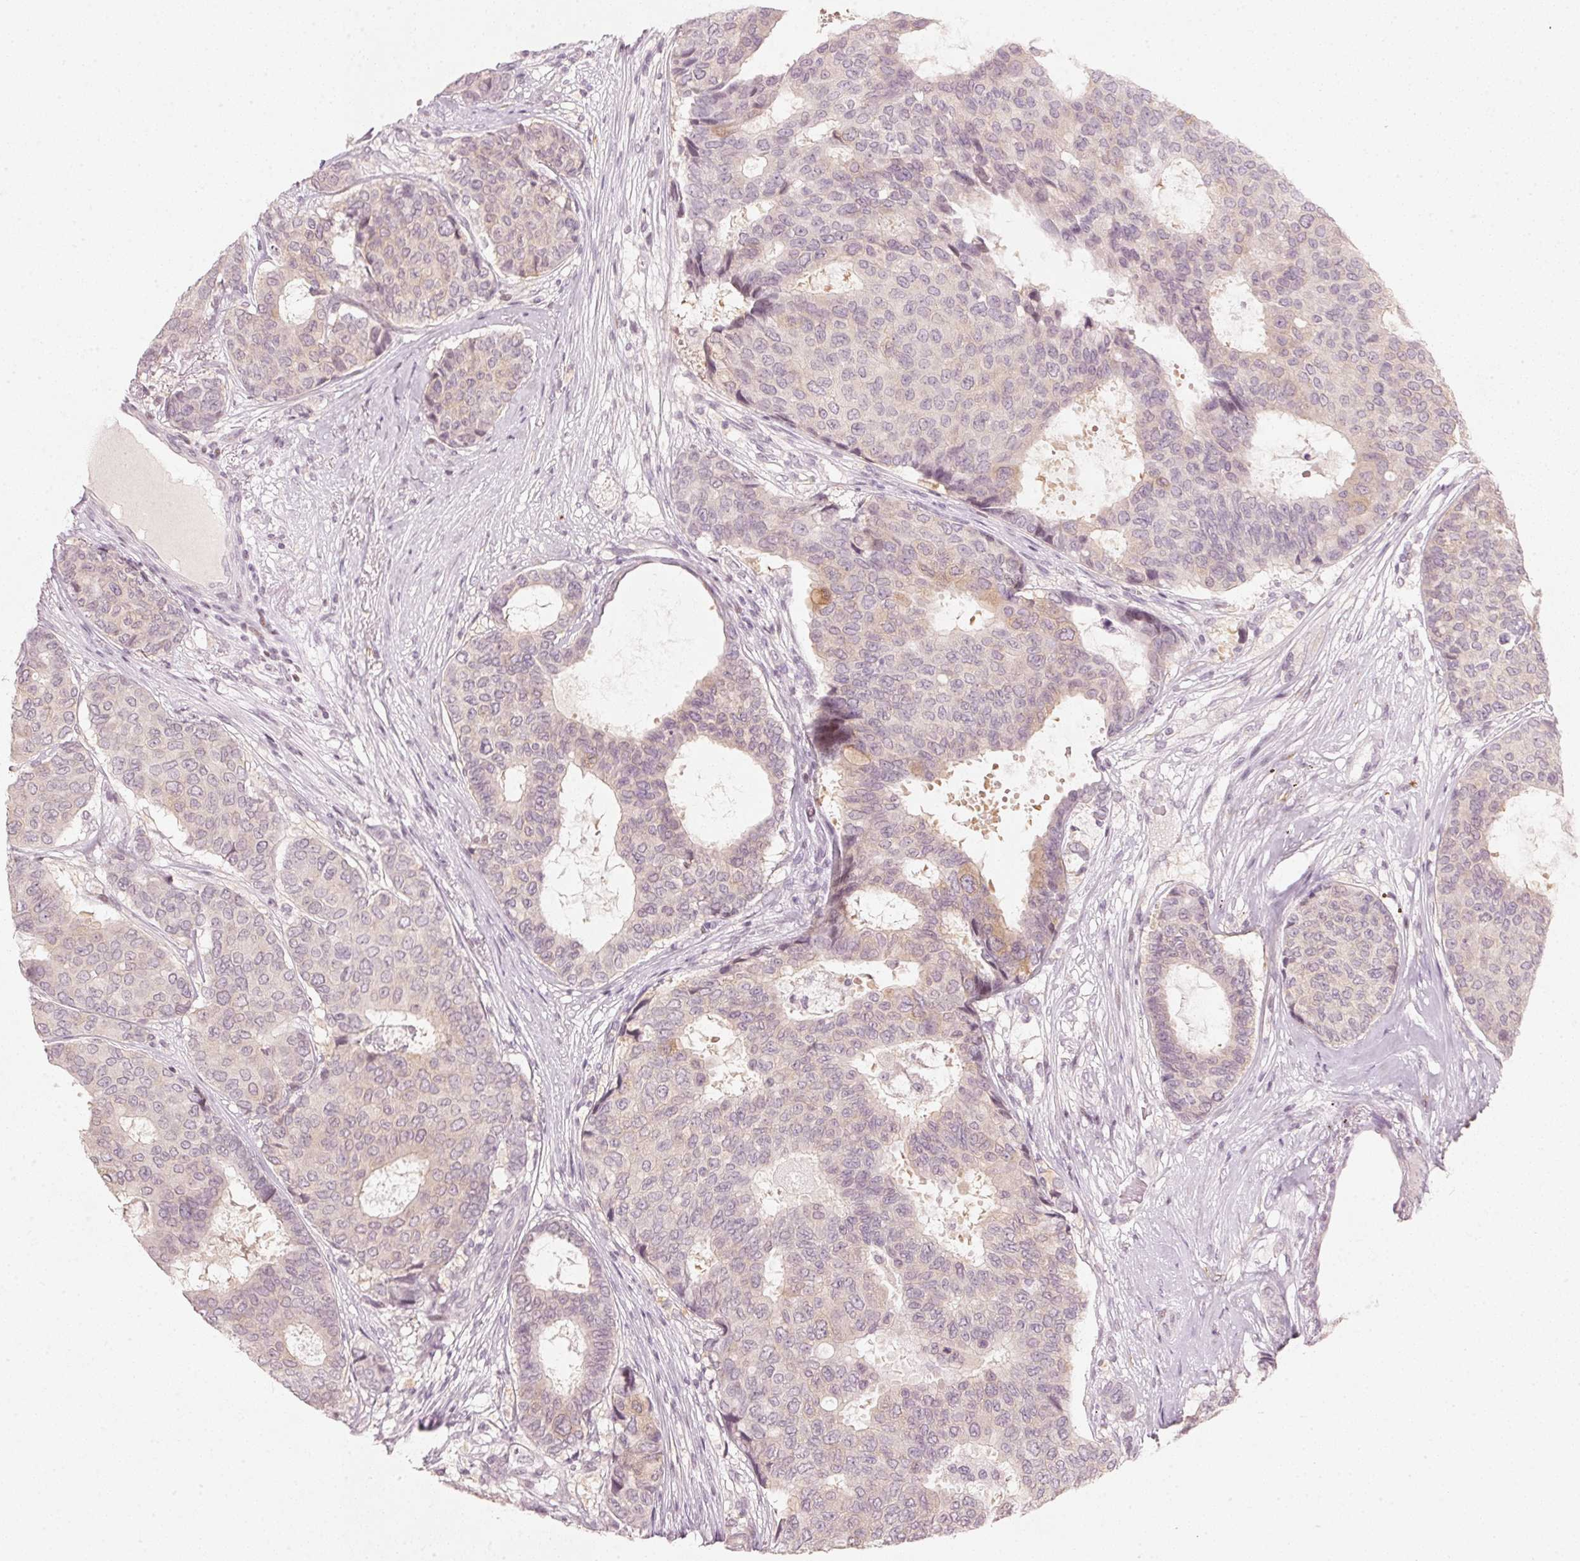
{"staining": {"intensity": "weak", "quantity": "<25%", "location": "cytoplasmic/membranous"}, "tissue": "breast cancer", "cell_type": "Tumor cells", "image_type": "cancer", "snomed": [{"axis": "morphology", "description": "Duct carcinoma"}, {"axis": "topography", "description": "Breast"}], "caption": "There is no significant positivity in tumor cells of invasive ductal carcinoma (breast).", "gene": "SFRP4", "patient": {"sex": "female", "age": 75}}